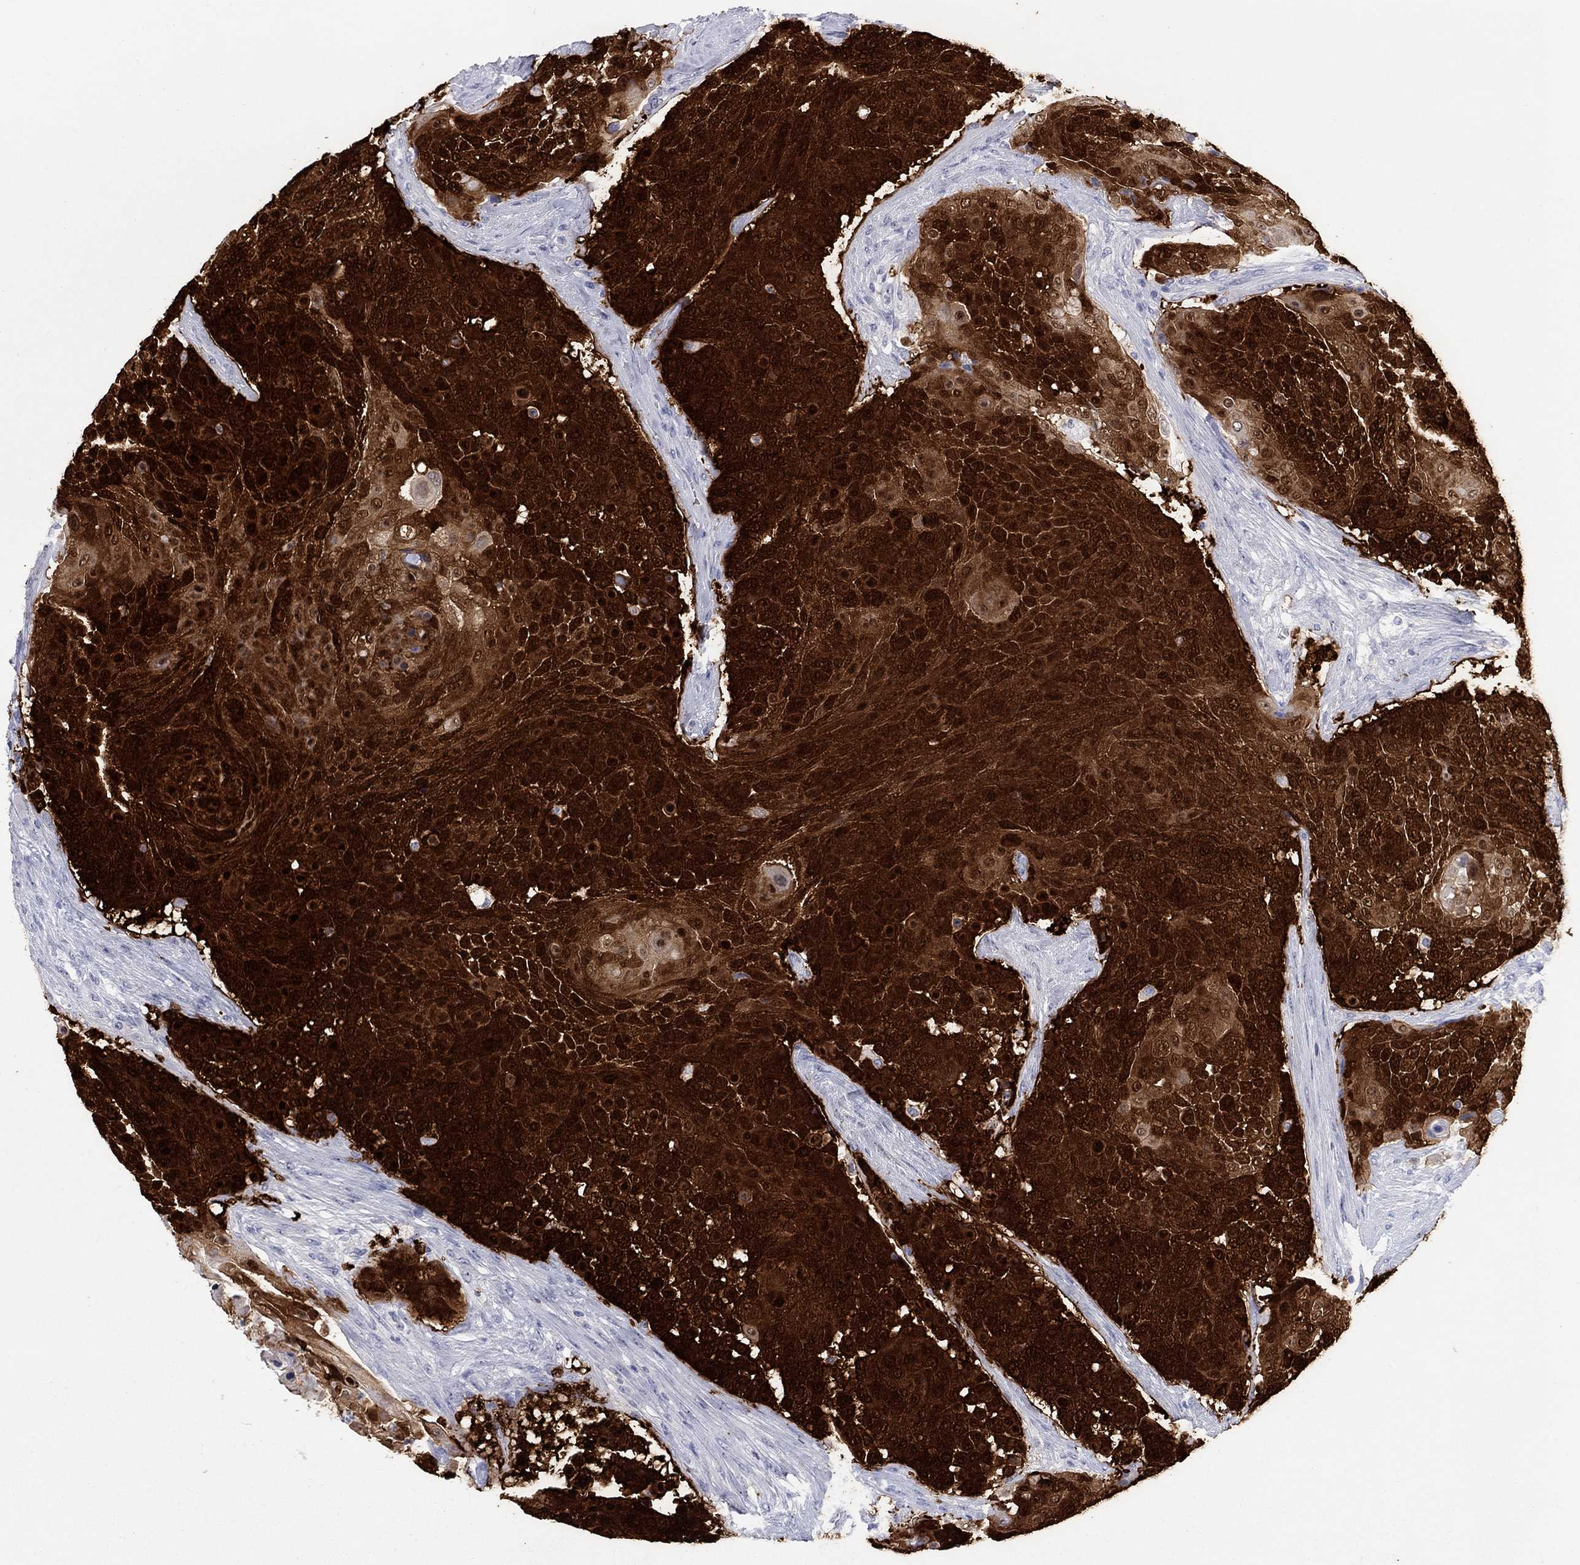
{"staining": {"intensity": "strong", "quantity": ">75%", "location": "cytoplasmic/membranous,nuclear"}, "tissue": "urothelial cancer", "cell_type": "Tumor cells", "image_type": "cancer", "snomed": [{"axis": "morphology", "description": "Urothelial carcinoma, High grade"}, {"axis": "topography", "description": "Urinary bladder"}], "caption": "Protein analysis of urothelial cancer tissue displays strong cytoplasmic/membranous and nuclear positivity in about >75% of tumor cells. The staining is performed using DAB brown chromogen to label protein expression. The nuclei are counter-stained blue using hematoxylin.", "gene": "AKR1C2", "patient": {"sex": "female", "age": 63}}